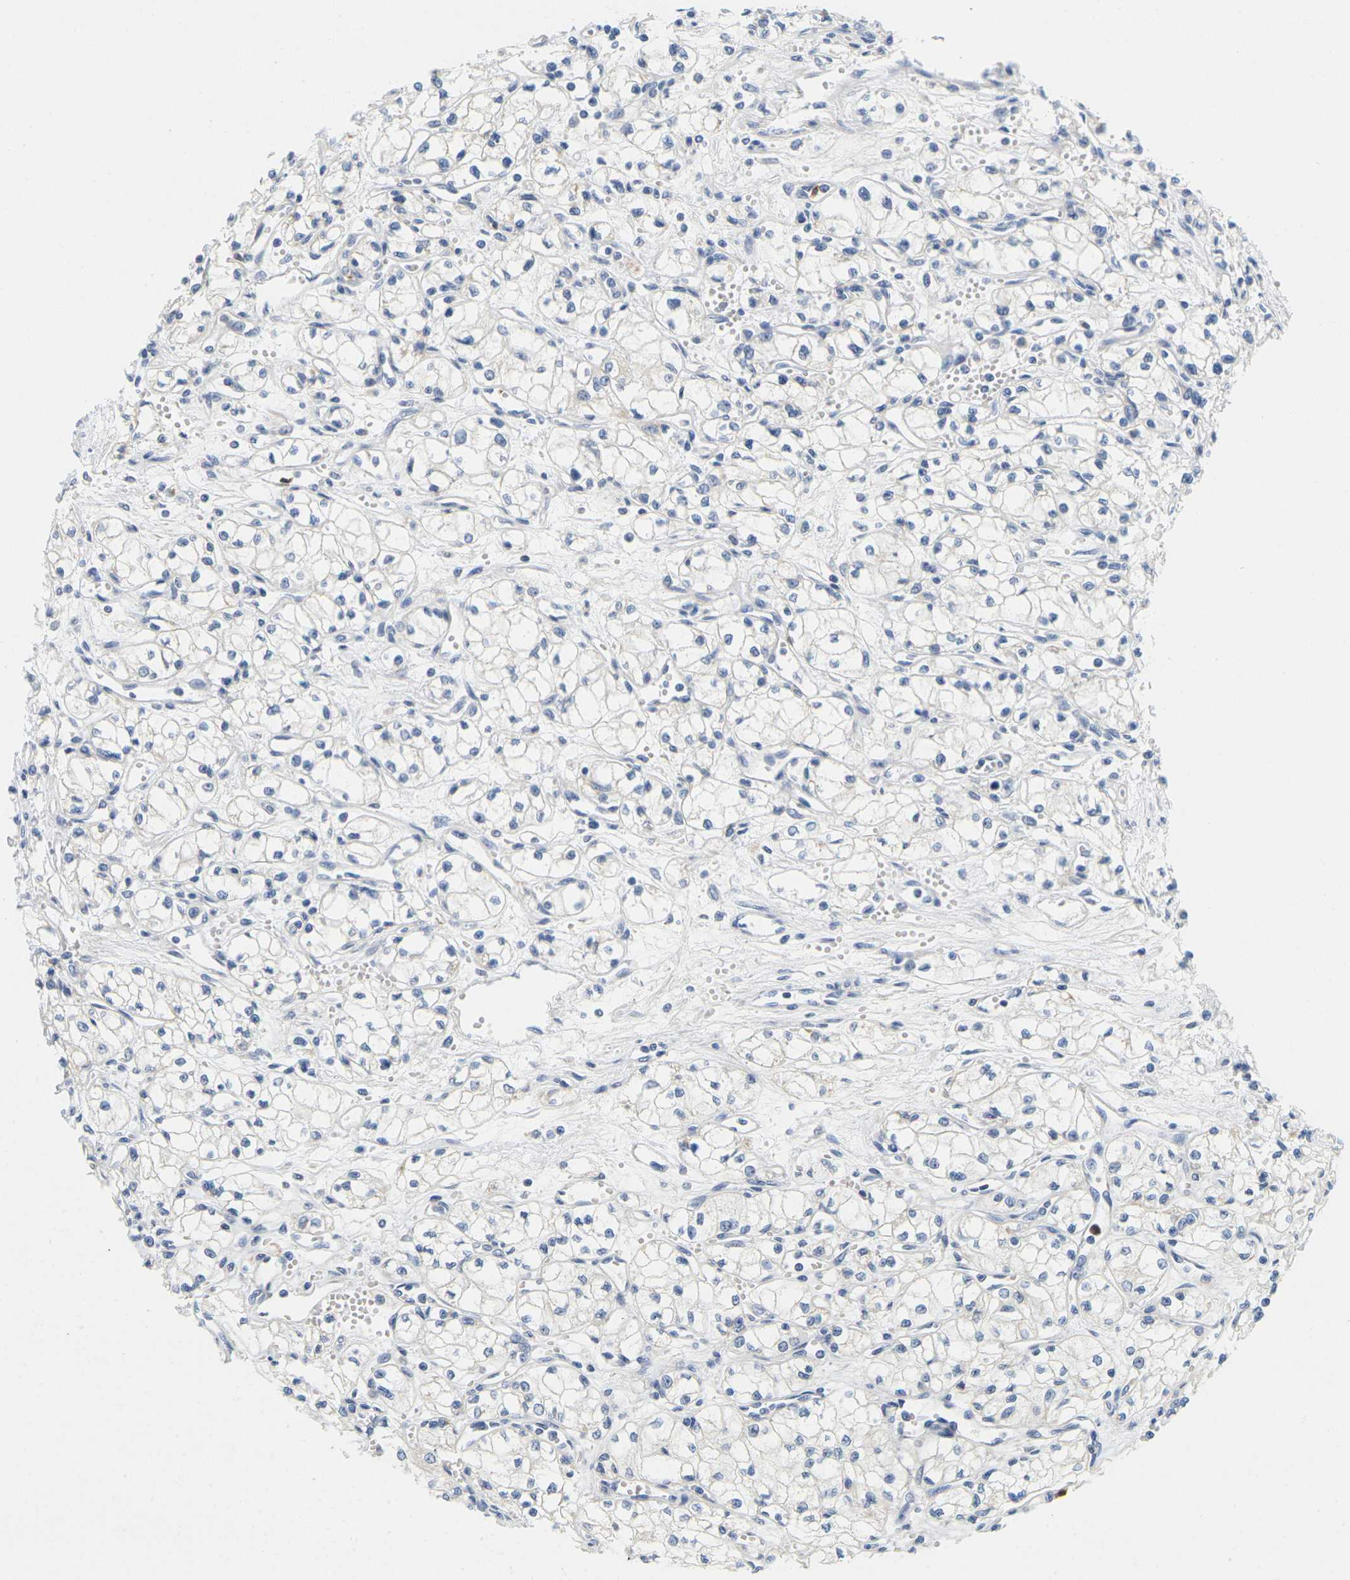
{"staining": {"intensity": "negative", "quantity": "none", "location": "none"}, "tissue": "renal cancer", "cell_type": "Tumor cells", "image_type": "cancer", "snomed": [{"axis": "morphology", "description": "Normal tissue, NOS"}, {"axis": "morphology", "description": "Adenocarcinoma, NOS"}, {"axis": "topography", "description": "Kidney"}], "caption": "Immunohistochemical staining of human adenocarcinoma (renal) exhibits no significant positivity in tumor cells. The staining is performed using DAB (3,3'-diaminobenzidine) brown chromogen with nuclei counter-stained in using hematoxylin.", "gene": "KLK5", "patient": {"sex": "male", "age": 59}}